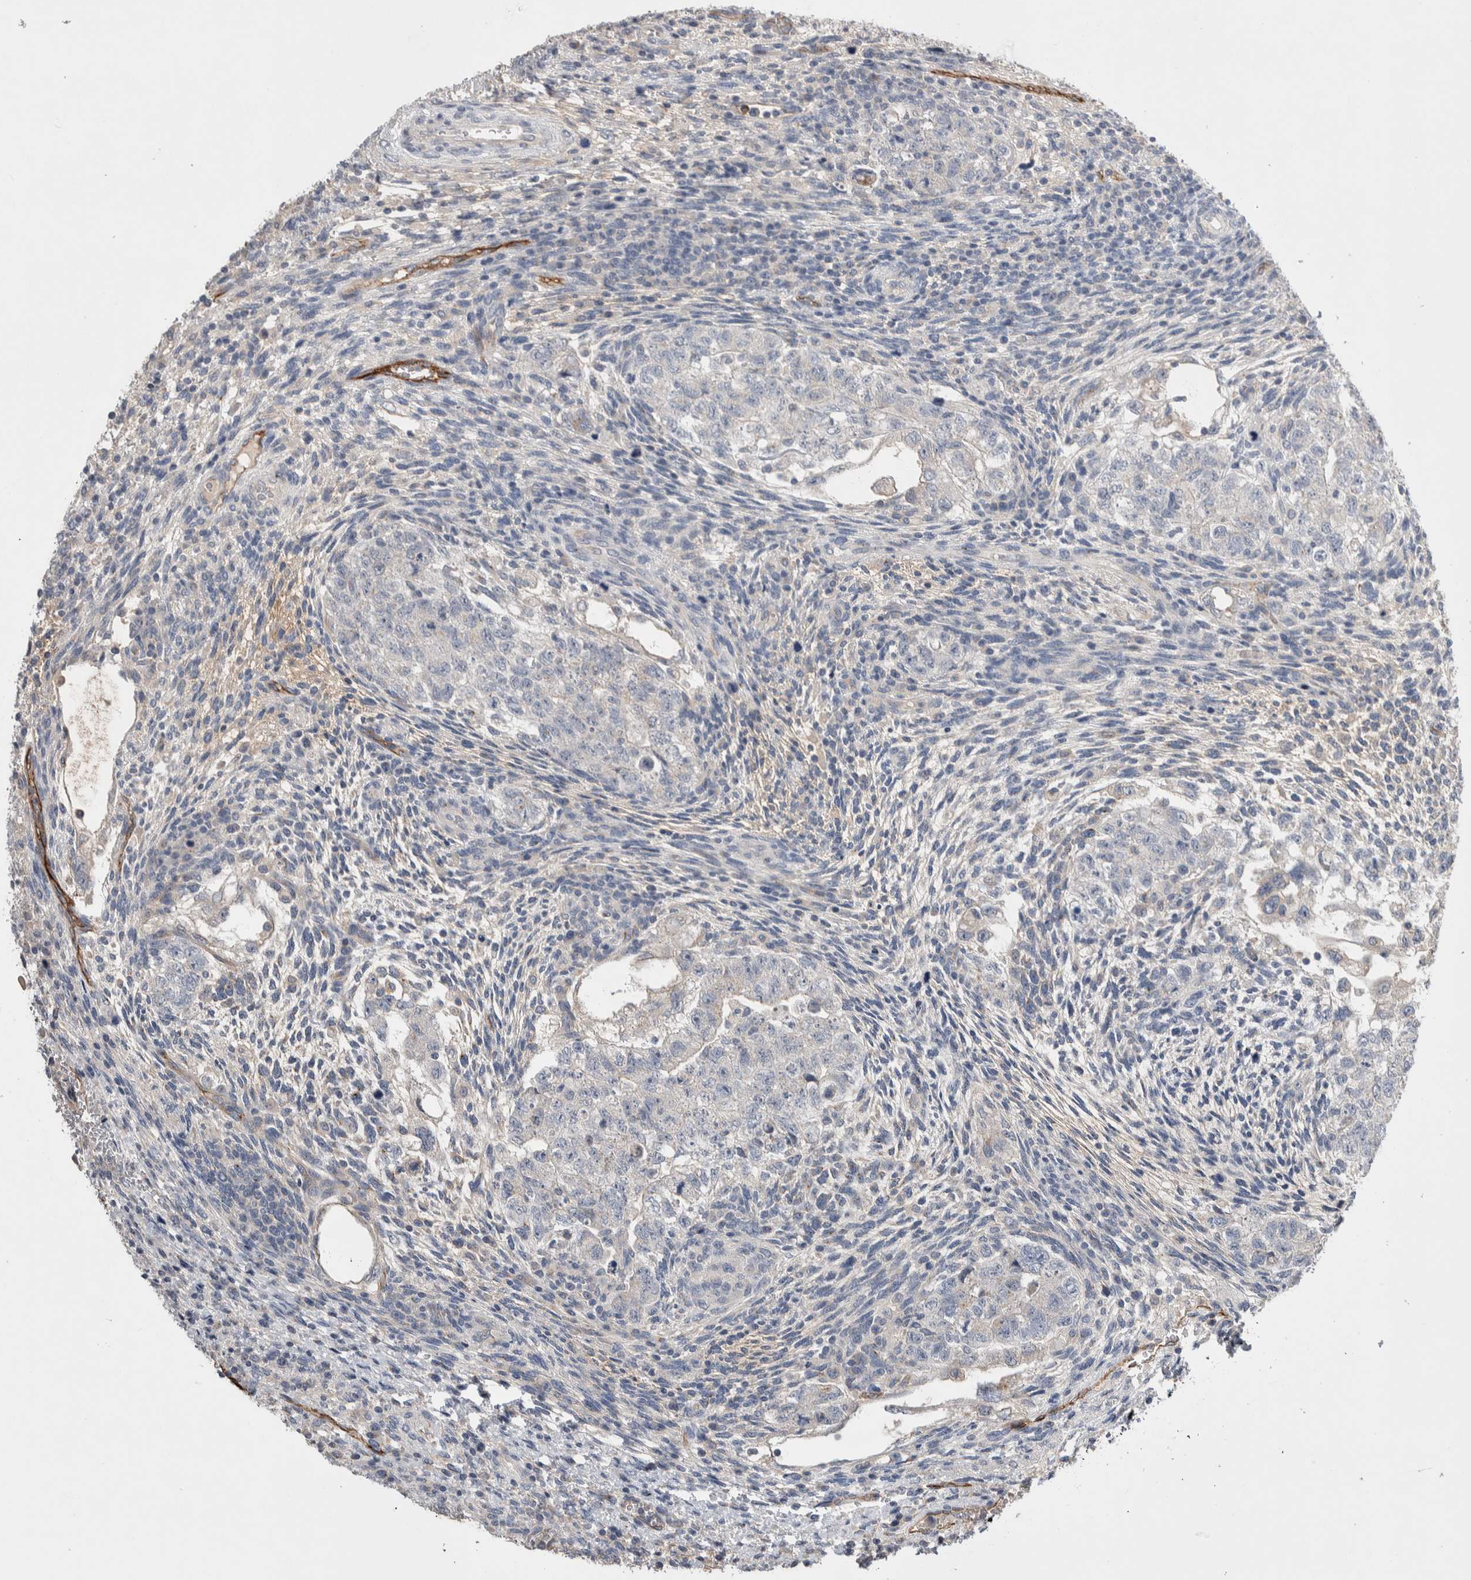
{"staining": {"intensity": "negative", "quantity": "none", "location": "none"}, "tissue": "testis cancer", "cell_type": "Tumor cells", "image_type": "cancer", "snomed": [{"axis": "morphology", "description": "Normal tissue, NOS"}, {"axis": "morphology", "description": "Carcinoma, Embryonal, NOS"}, {"axis": "topography", "description": "Testis"}], "caption": "Tumor cells are negative for brown protein staining in testis cancer.", "gene": "CEP131", "patient": {"sex": "male", "age": 36}}